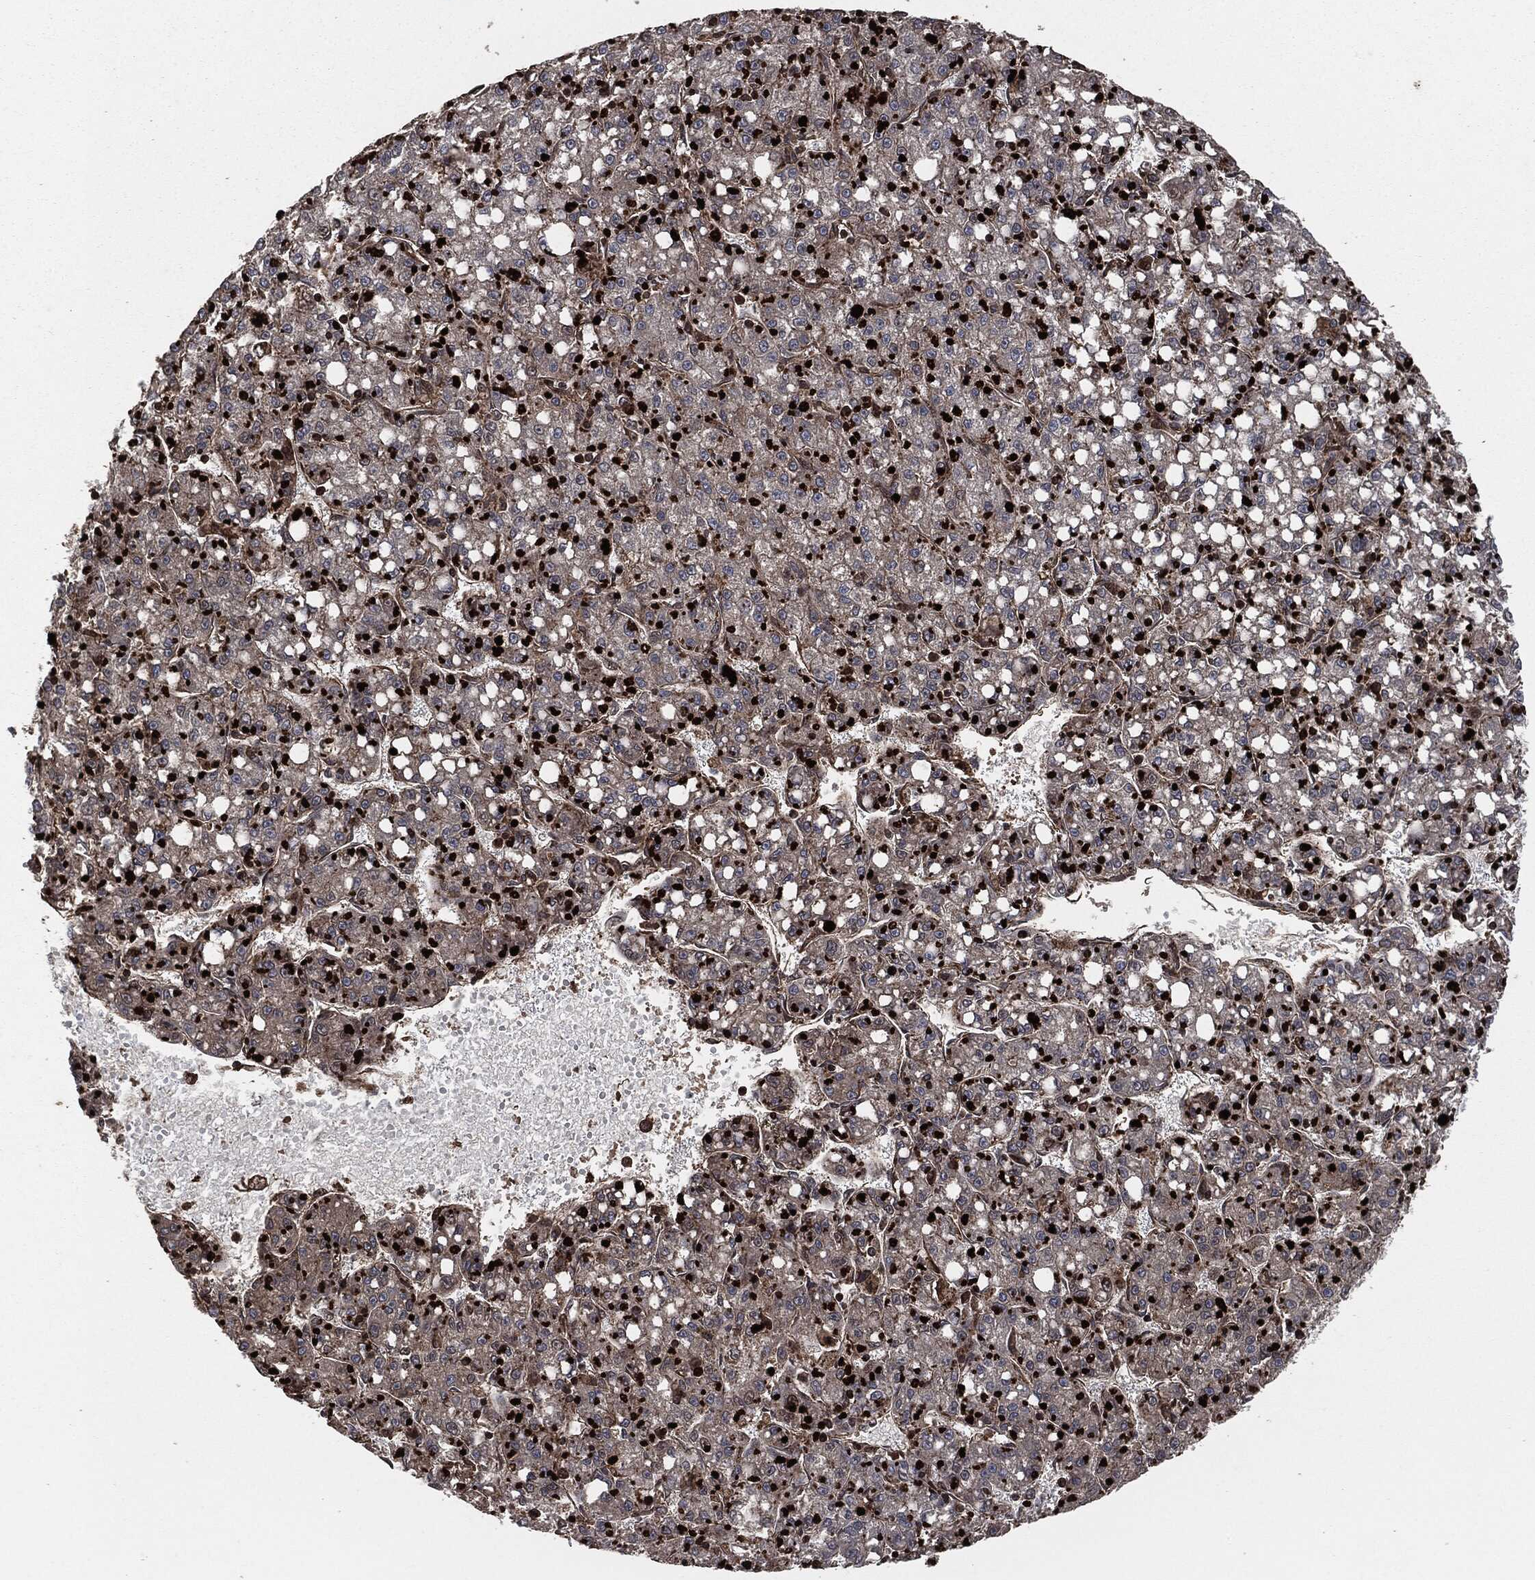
{"staining": {"intensity": "strong", "quantity": "<25%", "location": "cytoplasmic/membranous"}, "tissue": "liver cancer", "cell_type": "Tumor cells", "image_type": "cancer", "snomed": [{"axis": "morphology", "description": "Carcinoma, Hepatocellular, NOS"}, {"axis": "topography", "description": "Liver"}], "caption": "Liver cancer stained for a protein exhibits strong cytoplasmic/membranous positivity in tumor cells.", "gene": "IFIT1", "patient": {"sex": "female", "age": 65}}